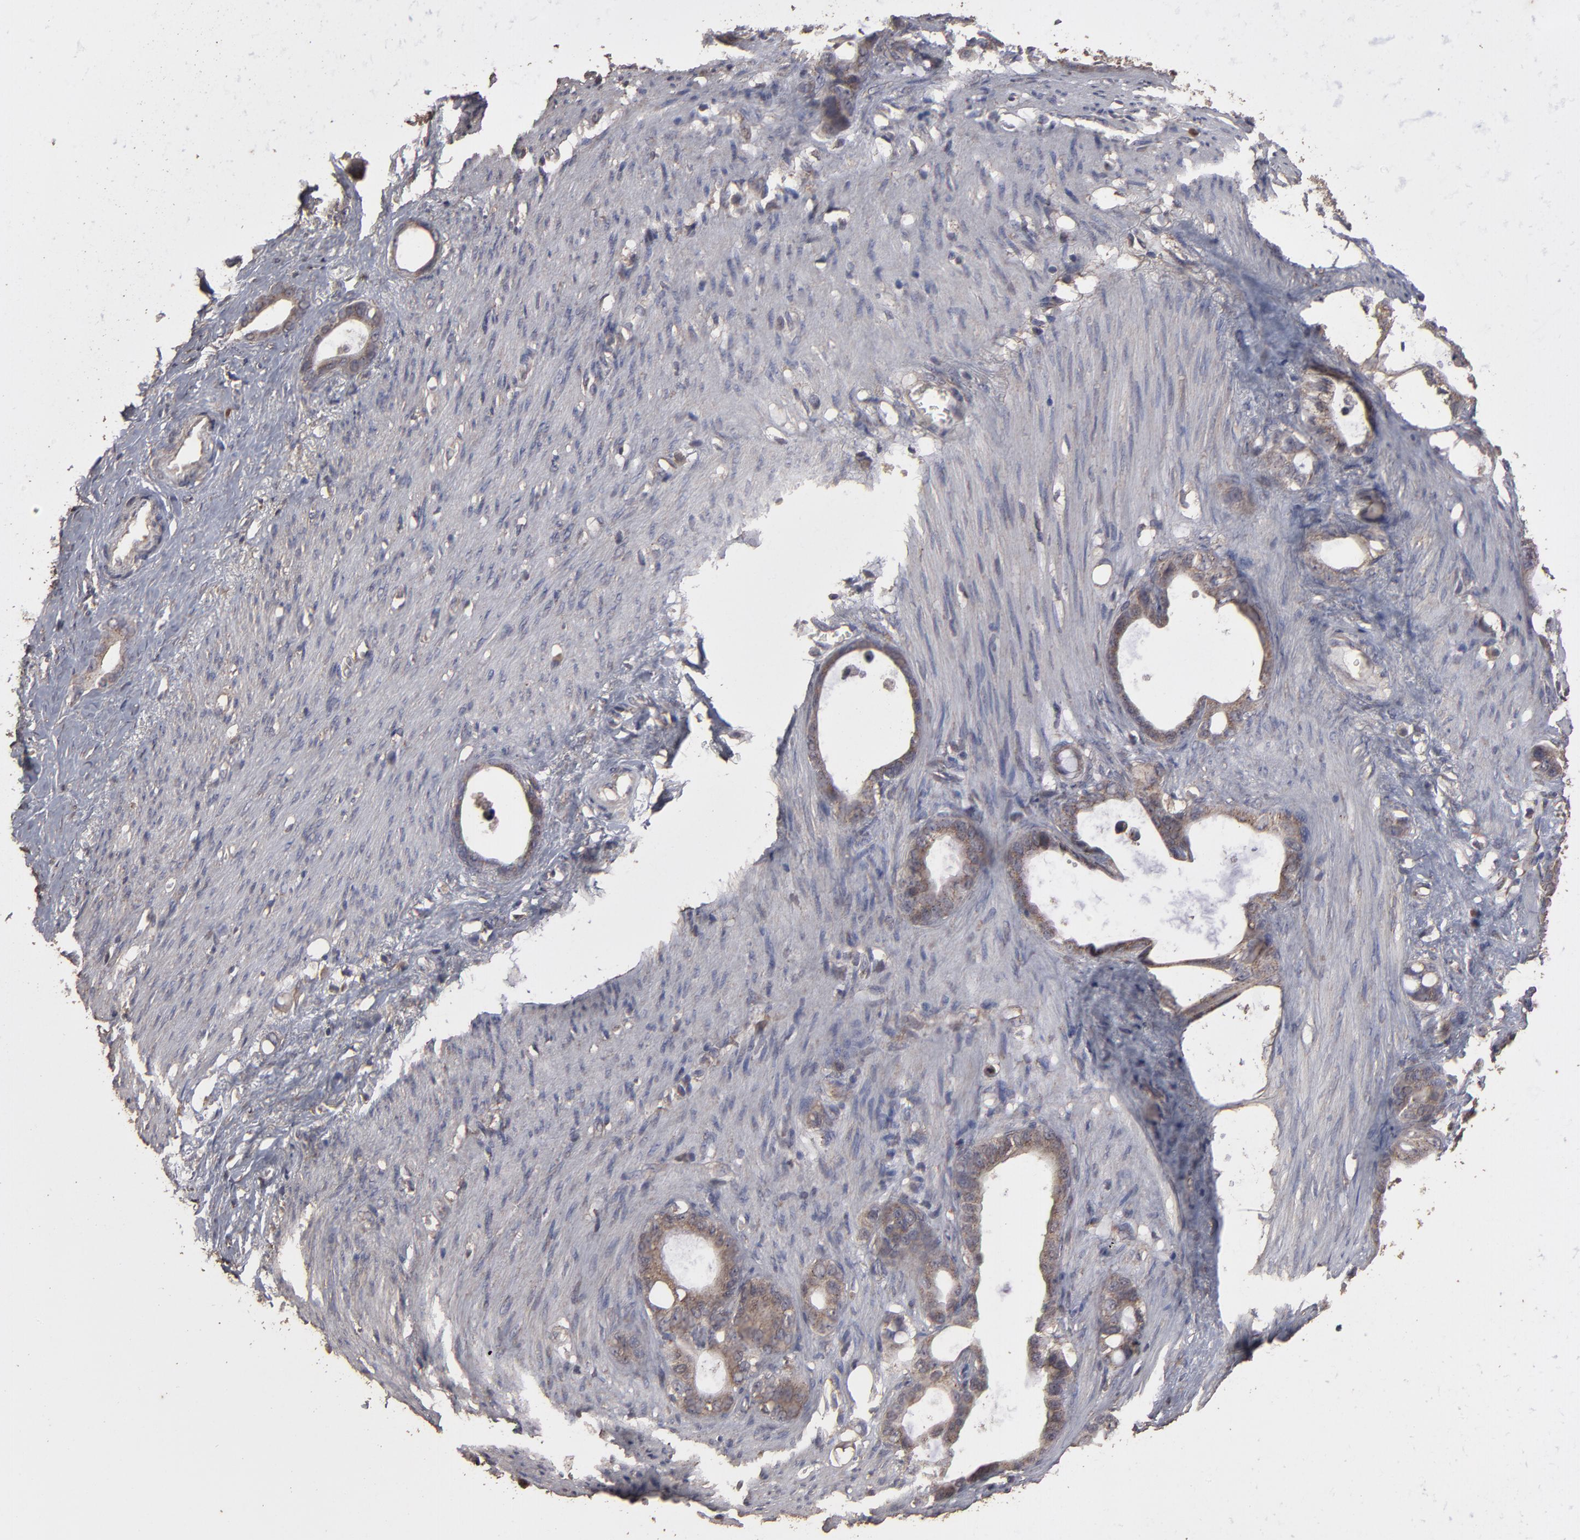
{"staining": {"intensity": "weak", "quantity": ">75%", "location": "cytoplasmic/membranous"}, "tissue": "stomach cancer", "cell_type": "Tumor cells", "image_type": "cancer", "snomed": [{"axis": "morphology", "description": "Adenocarcinoma, NOS"}, {"axis": "topography", "description": "Stomach"}], "caption": "DAB immunohistochemical staining of human stomach cancer (adenocarcinoma) demonstrates weak cytoplasmic/membranous protein staining in approximately >75% of tumor cells.", "gene": "MMP2", "patient": {"sex": "female", "age": 75}}